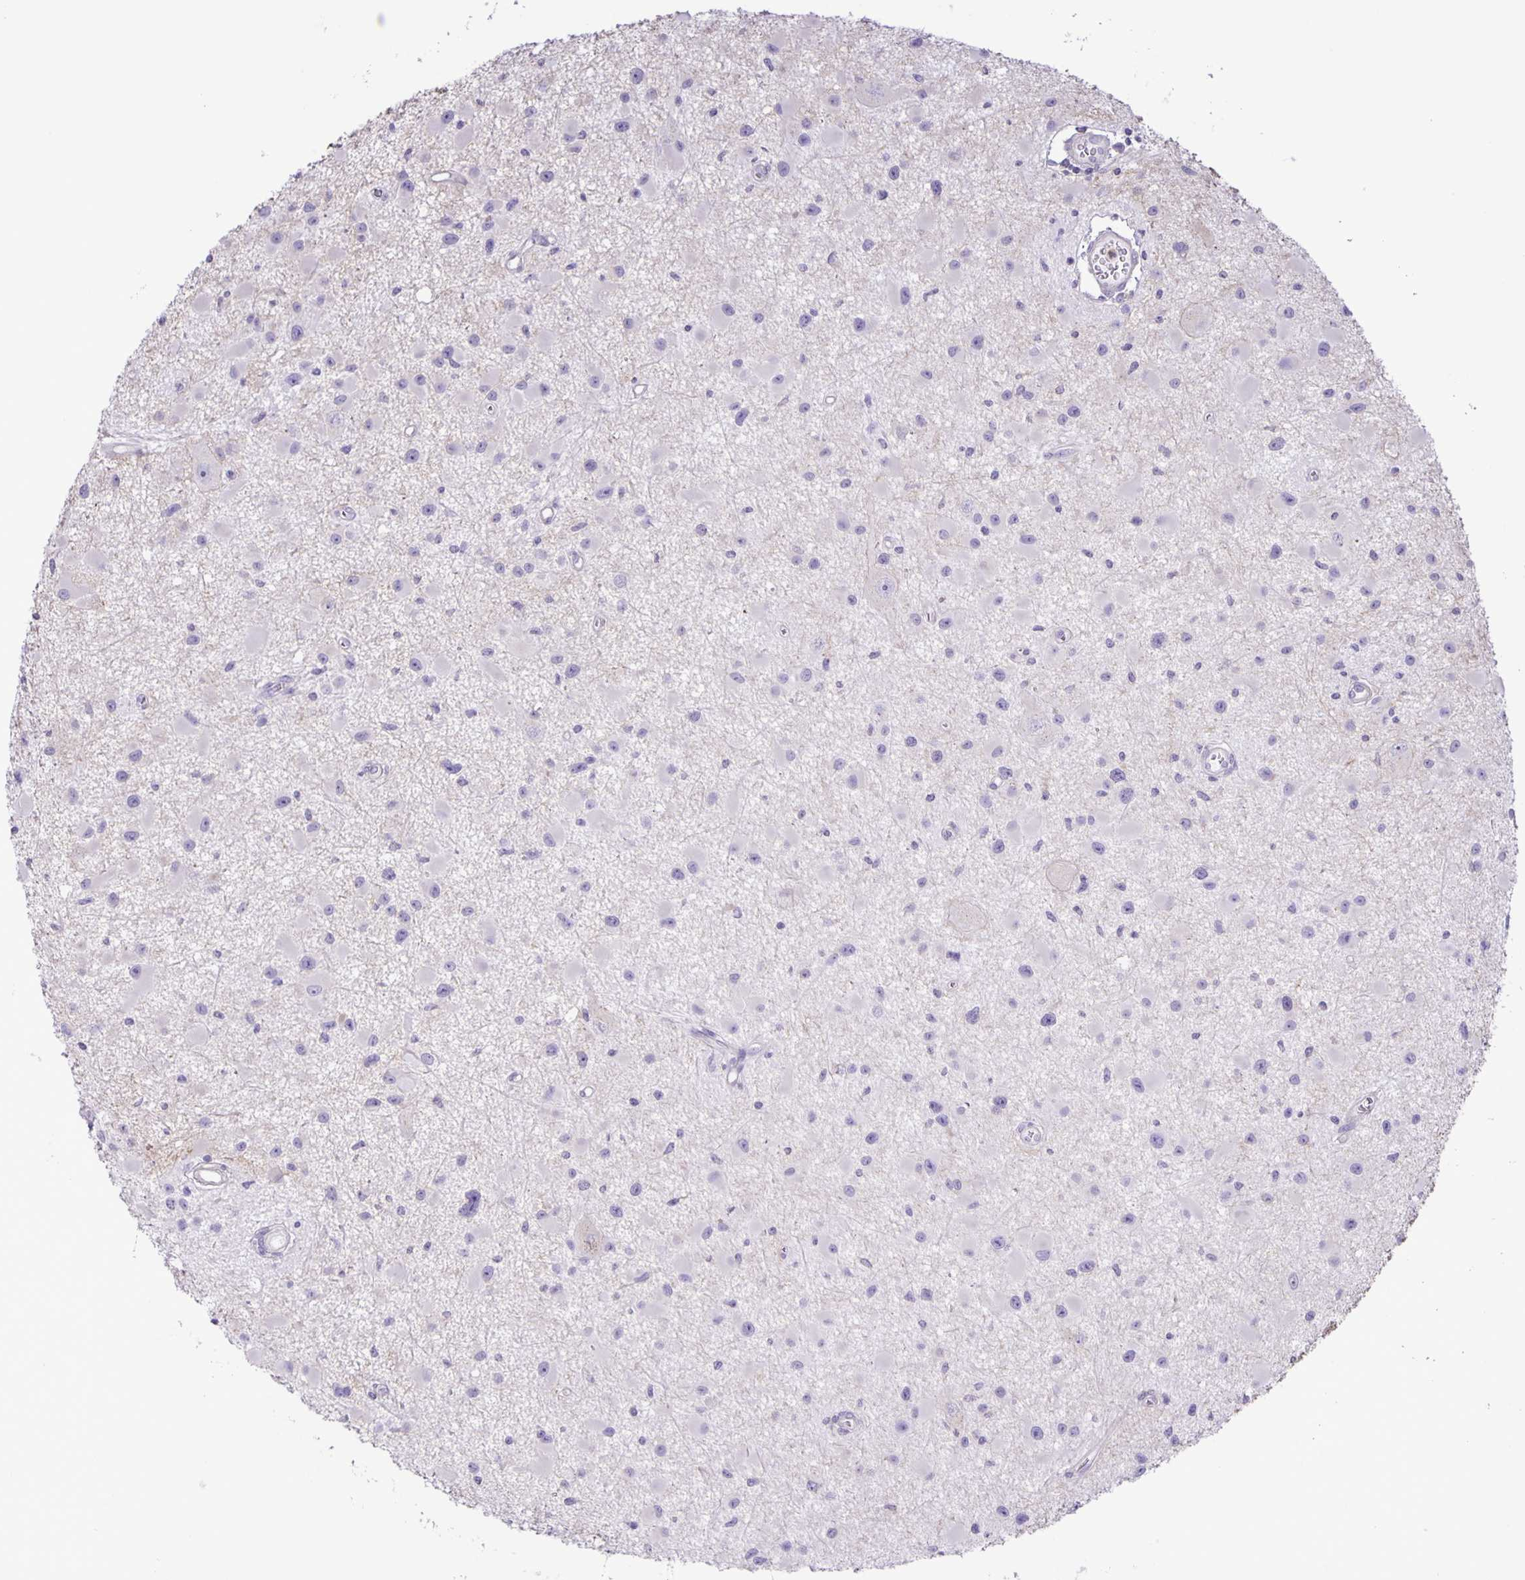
{"staining": {"intensity": "negative", "quantity": "none", "location": "none"}, "tissue": "glioma", "cell_type": "Tumor cells", "image_type": "cancer", "snomed": [{"axis": "morphology", "description": "Glioma, malignant, High grade"}, {"axis": "topography", "description": "Brain"}], "caption": "An IHC image of glioma is shown. There is no staining in tumor cells of glioma.", "gene": "ADCK1", "patient": {"sex": "male", "age": 54}}